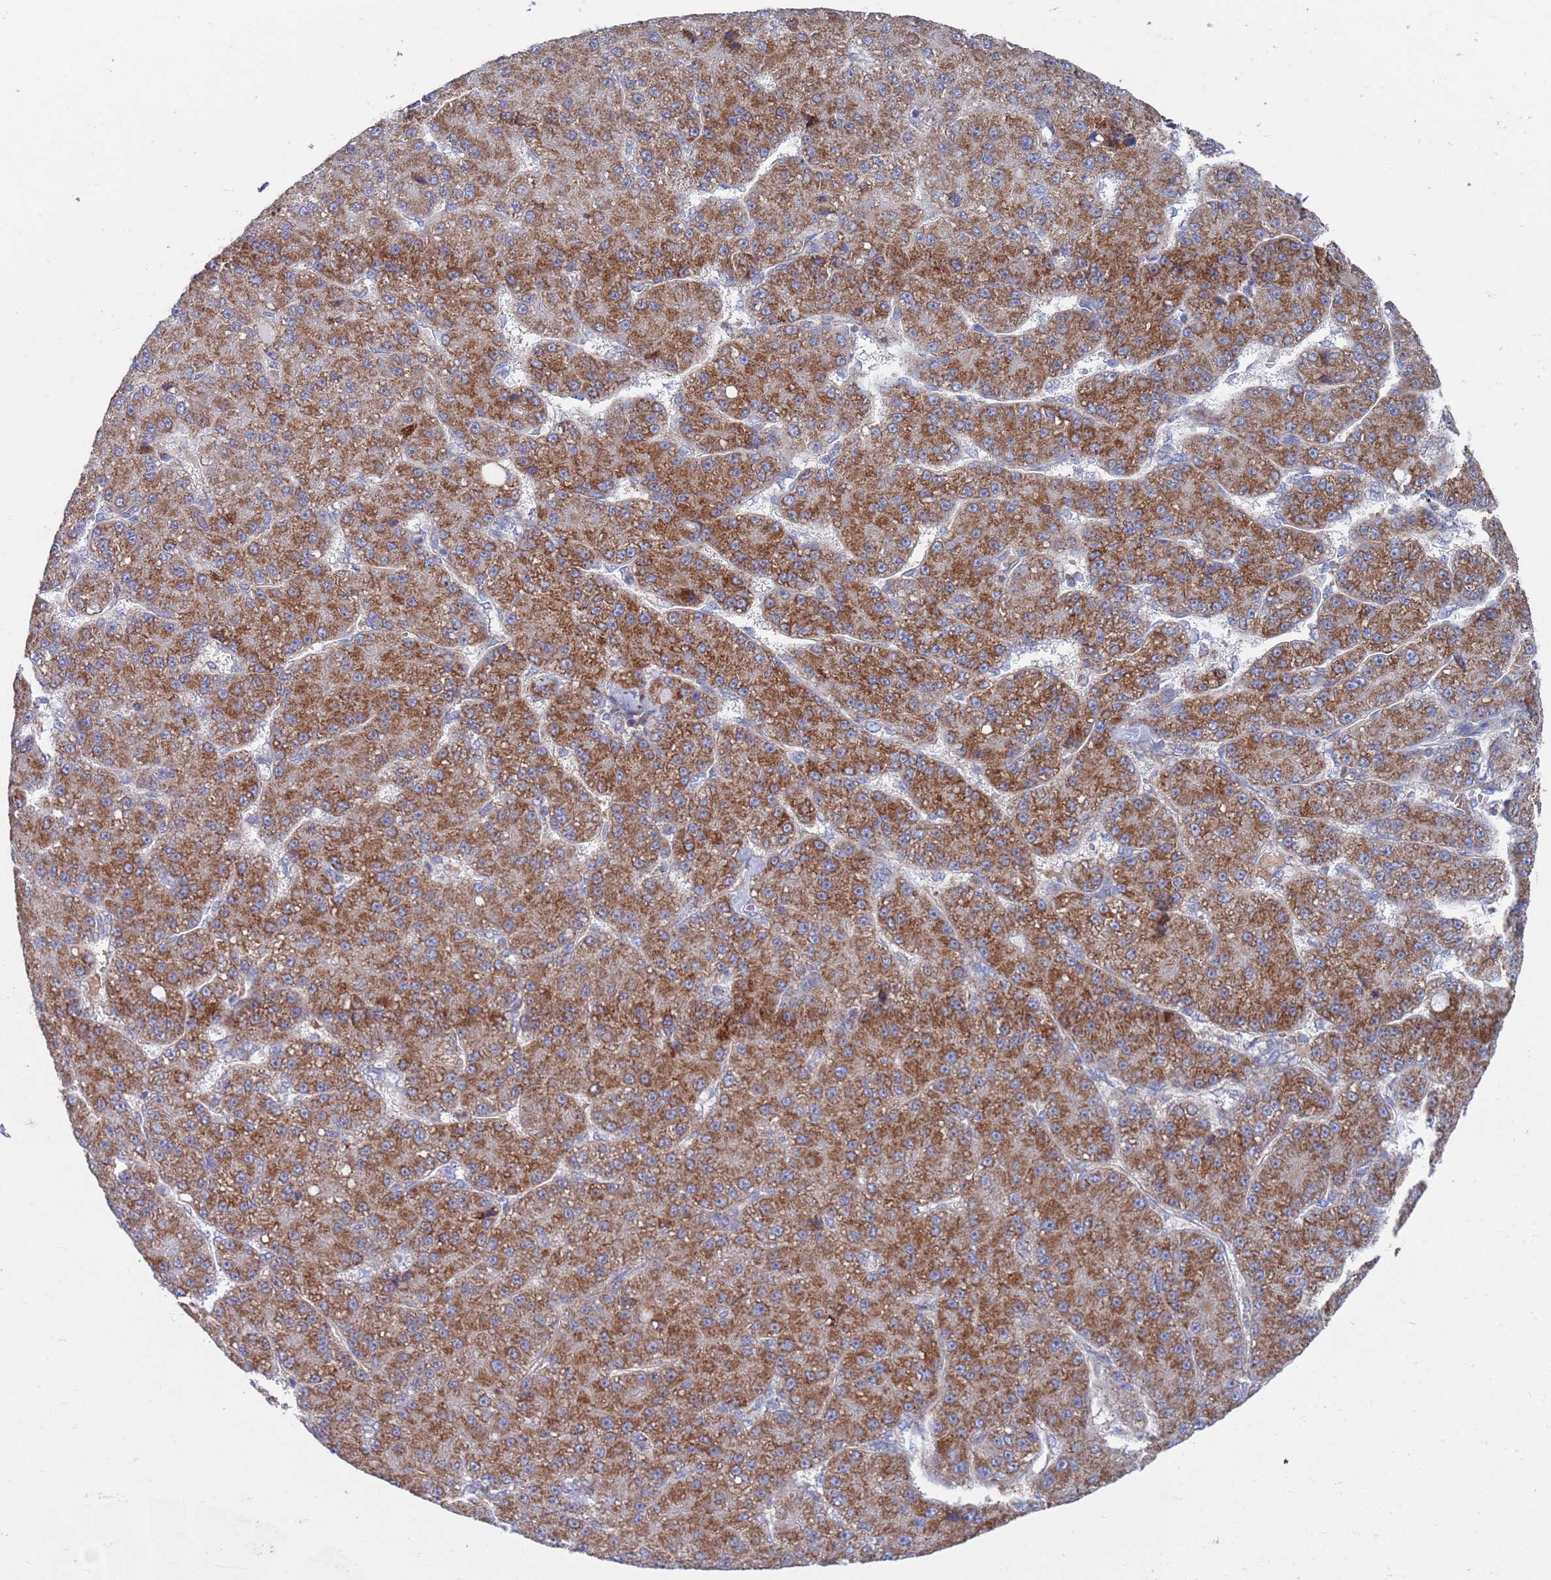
{"staining": {"intensity": "moderate", "quantity": ">75%", "location": "cytoplasmic/membranous"}, "tissue": "liver cancer", "cell_type": "Tumor cells", "image_type": "cancer", "snomed": [{"axis": "morphology", "description": "Carcinoma, Hepatocellular, NOS"}, {"axis": "topography", "description": "Liver"}], "caption": "Immunohistochemistry (IHC) histopathology image of human hepatocellular carcinoma (liver) stained for a protein (brown), which reveals medium levels of moderate cytoplasmic/membranous staining in approximately >75% of tumor cells.", "gene": "CHCHD6", "patient": {"sex": "male", "age": 67}}